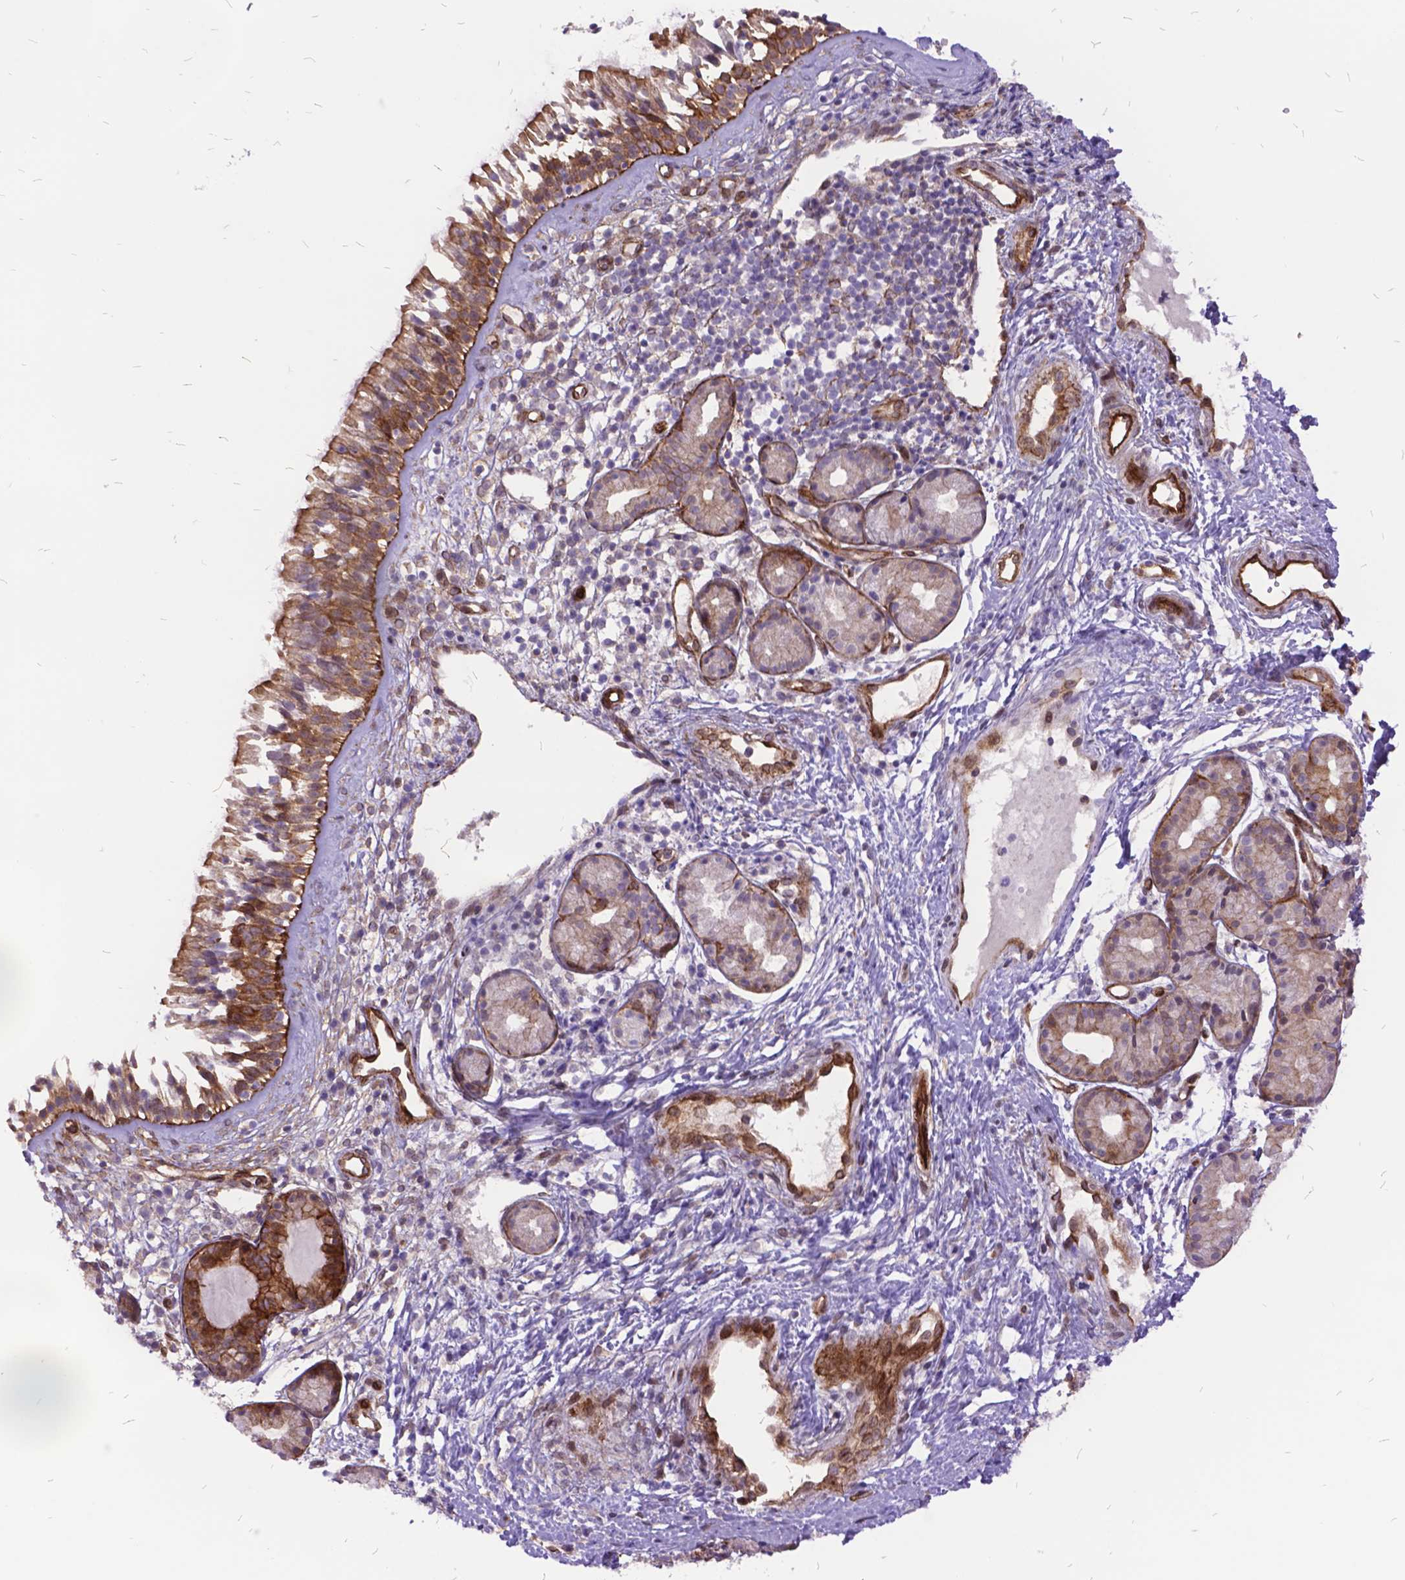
{"staining": {"intensity": "moderate", "quantity": ">75%", "location": "cytoplasmic/membranous"}, "tissue": "nasopharynx", "cell_type": "Respiratory epithelial cells", "image_type": "normal", "snomed": [{"axis": "morphology", "description": "Normal tissue, NOS"}, {"axis": "topography", "description": "Nasopharynx"}], "caption": "Immunohistochemistry histopathology image of normal nasopharynx: human nasopharynx stained using immunohistochemistry demonstrates medium levels of moderate protein expression localized specifically in the cytoplasmic/membranous of respiratory epithelial cells, appearing as a cytoplasmic/membranous brown color.", "gene": "GRB7", "patient": {"sex": "male", "age": 58}}